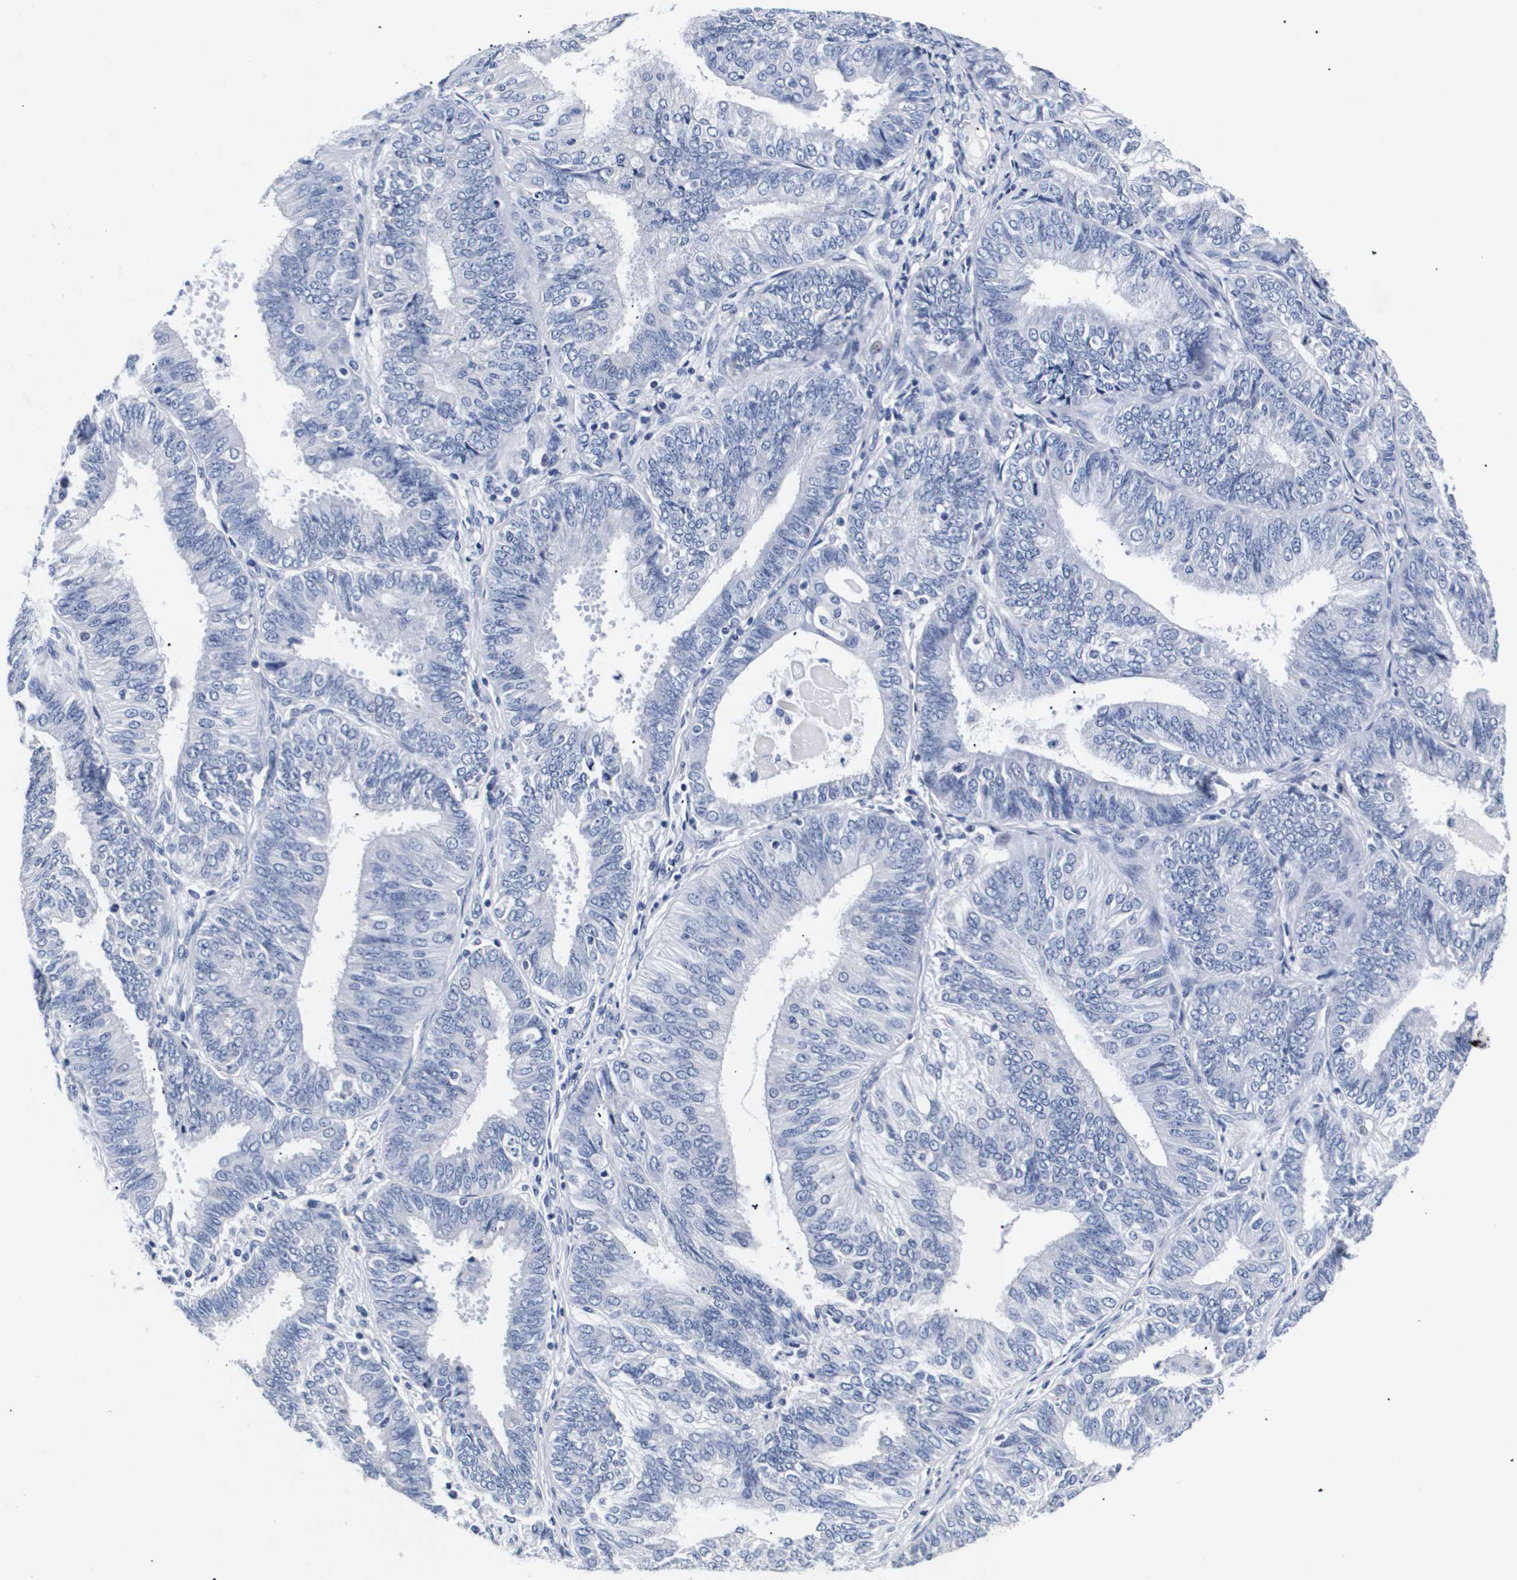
{"staining": {"intensity": "negative", "quantity": "none", "location": "none"}, "tissue": "endometrial cancer", "cell_type": "Tumor cells", "image_type": "cancer", "snomed": [{"axis": "morphology", "description": "Adenocarcinoma, NOS"}, {"axis": "topography", "description": "Endometrium"}], "caption": "A histopathology image of endometrial adenocarcinoma stained for a protein reveals no brown staining in tumor cells.", "gene": "ATP6V0A4", "patient": {"sex": "female", "age": 58}}